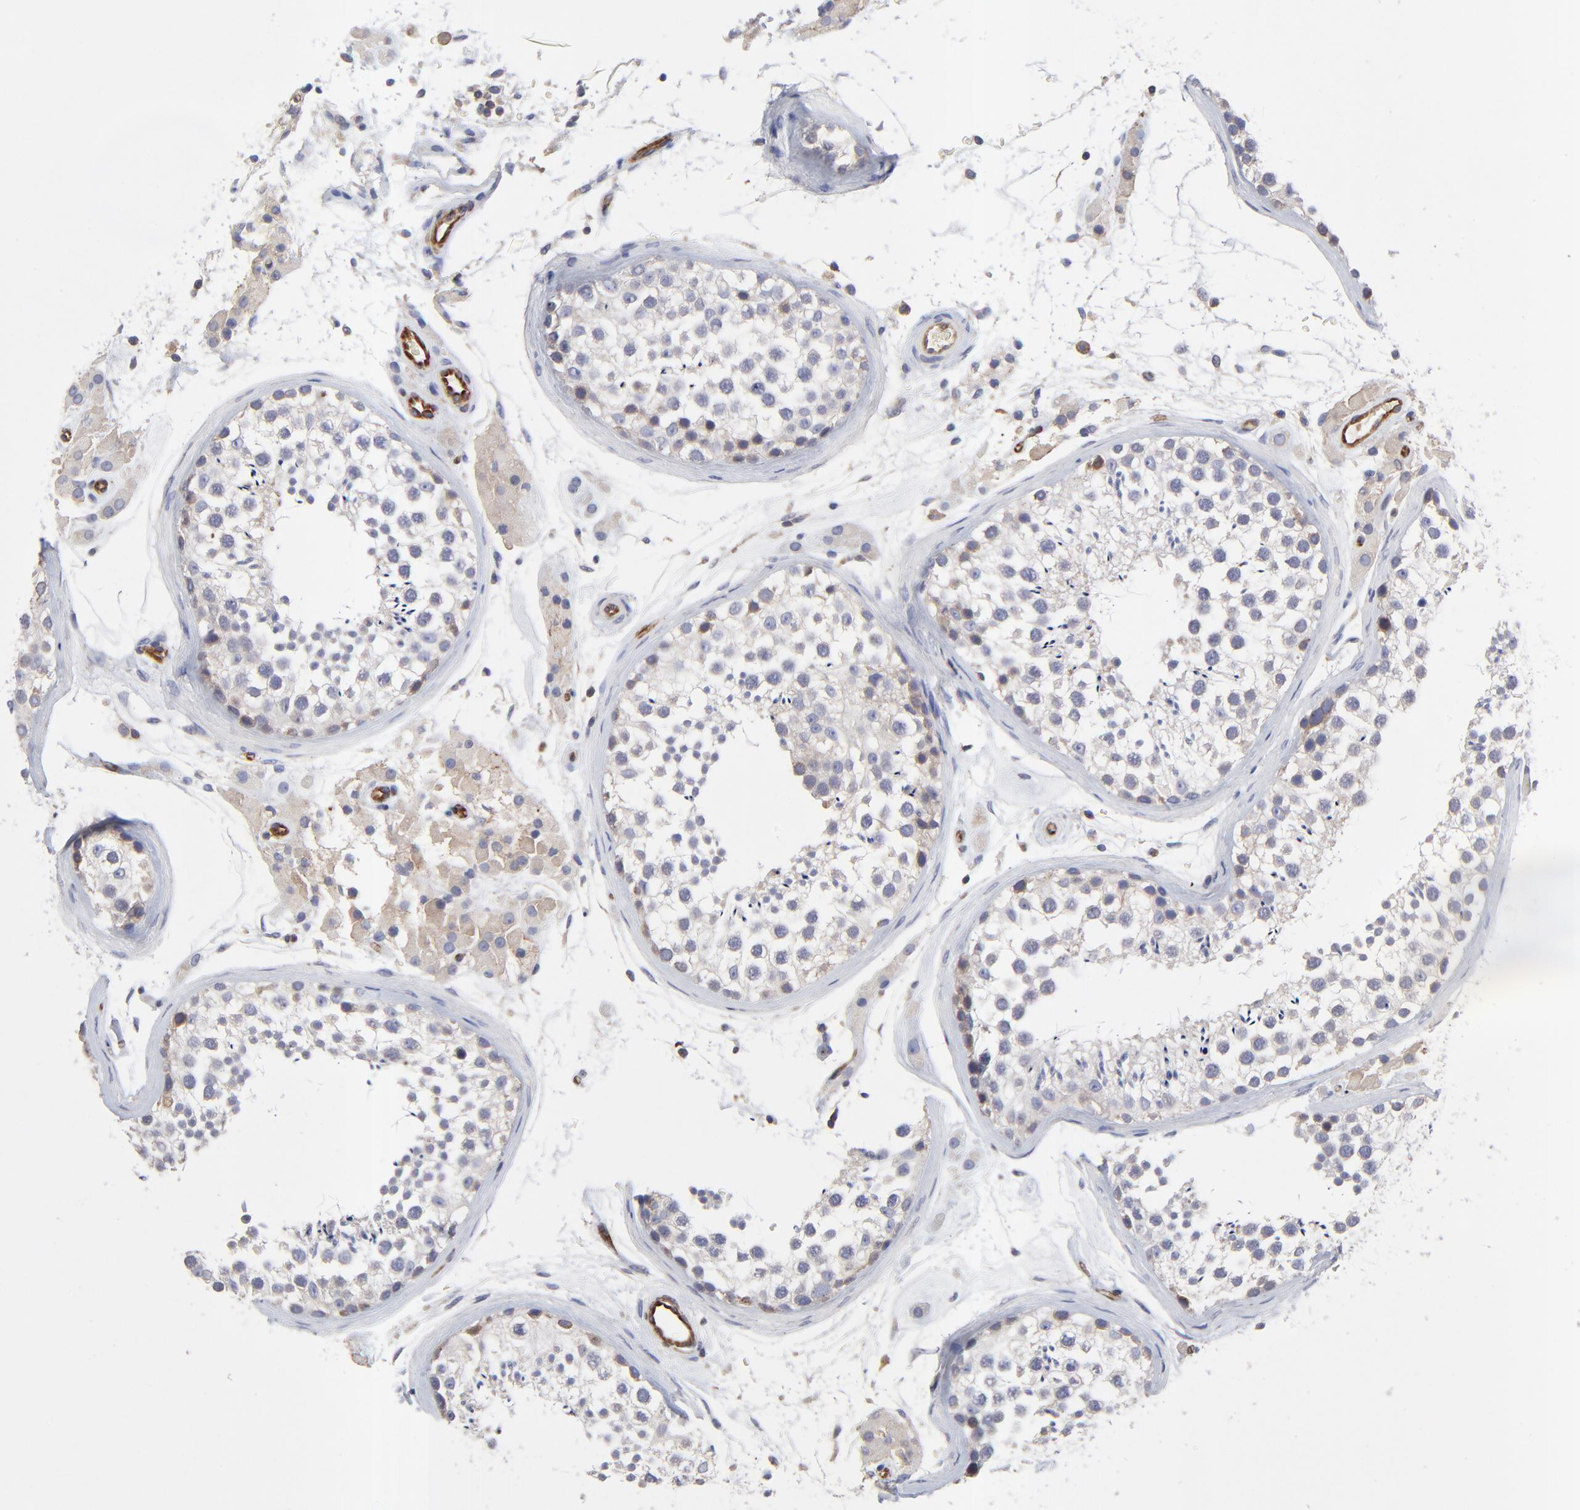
{"staining": {"intensity": "weak", "quantity": "<25%", "location": "cytoplasmic/membranous"}, "tissue": "testis", "cell_type": "Cells in seminiferous ducts", "image_type": "normal", "snomed": [{"axis": "morphology", "description": "Normal tissue, NOS"}, {"axis": "topography", "description": "Testis"}], "caption": "This image is of unremarkable testis stained with immunohistochemistry to label a protein in brown with the nuclei are counter-stained blue. There is no expression in cells in seminiferous ducts.", "gene": "SULF2", "patient": {"sex": "male", "age": 46}}